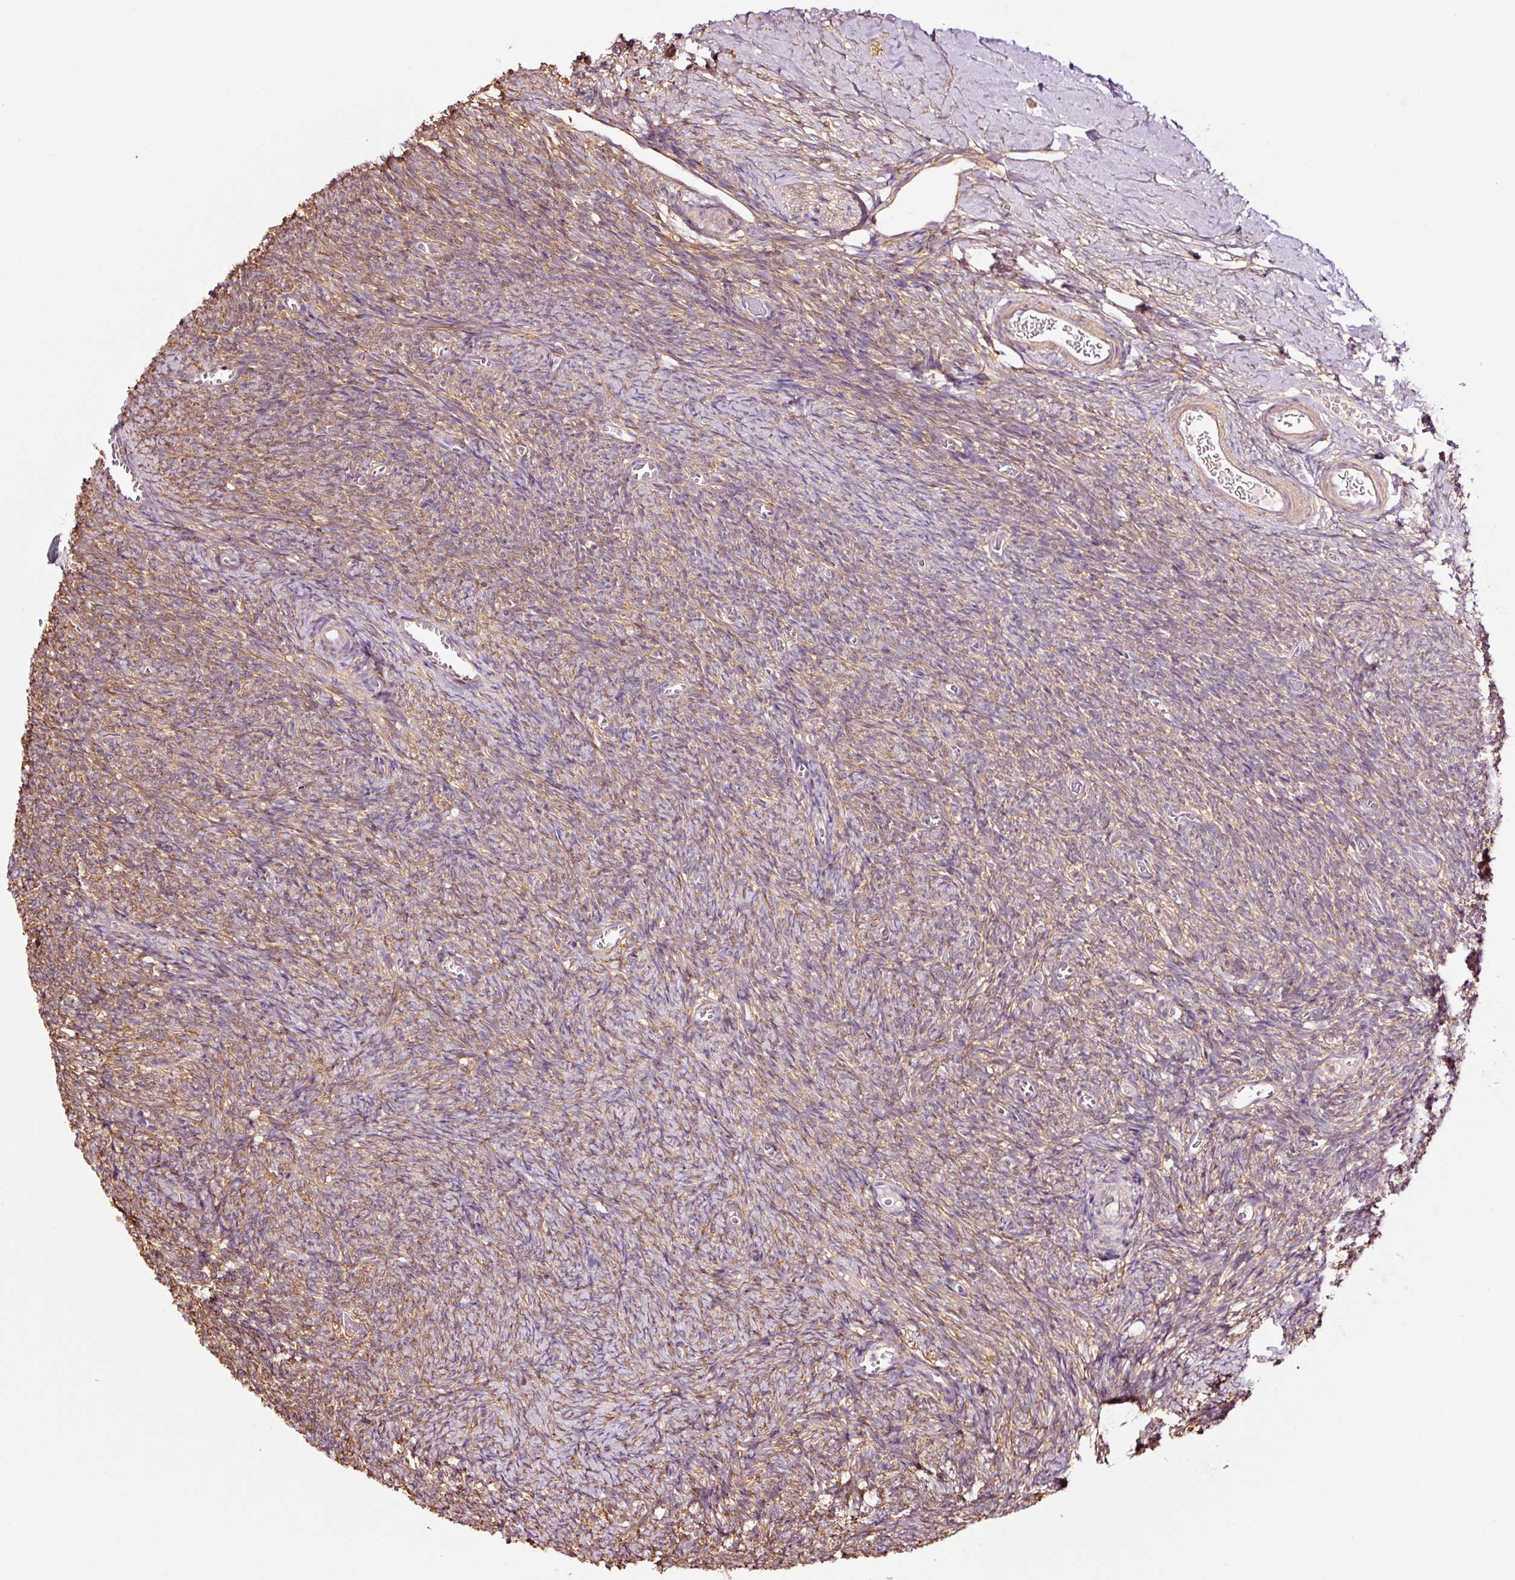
{"staining": {"intensity": "weak", "quantity": ">75%", "location": "cytoplasmic/membranous"}, "tissue": "ovary", "cell_type": "Follicle cells", "image_type": "normal", "snomed": [{"axis": "morphology", "description": "Normal tissue, NOS"}, {"axis": "topography", "description": "Ovary"}], "caption": "Immunohistochemical staining of normal ovary exhibits weak cytoplasmic/membranous protein staining in about >75% of follicle cells. (Stains: DAB (3,3'-diaminobenzidine) in brown, nuclei in blue, Microscopy: brightfield microscopy at high magnification).", "gene": "METAP1", "patient": {"sex": "female", "age": 39}}